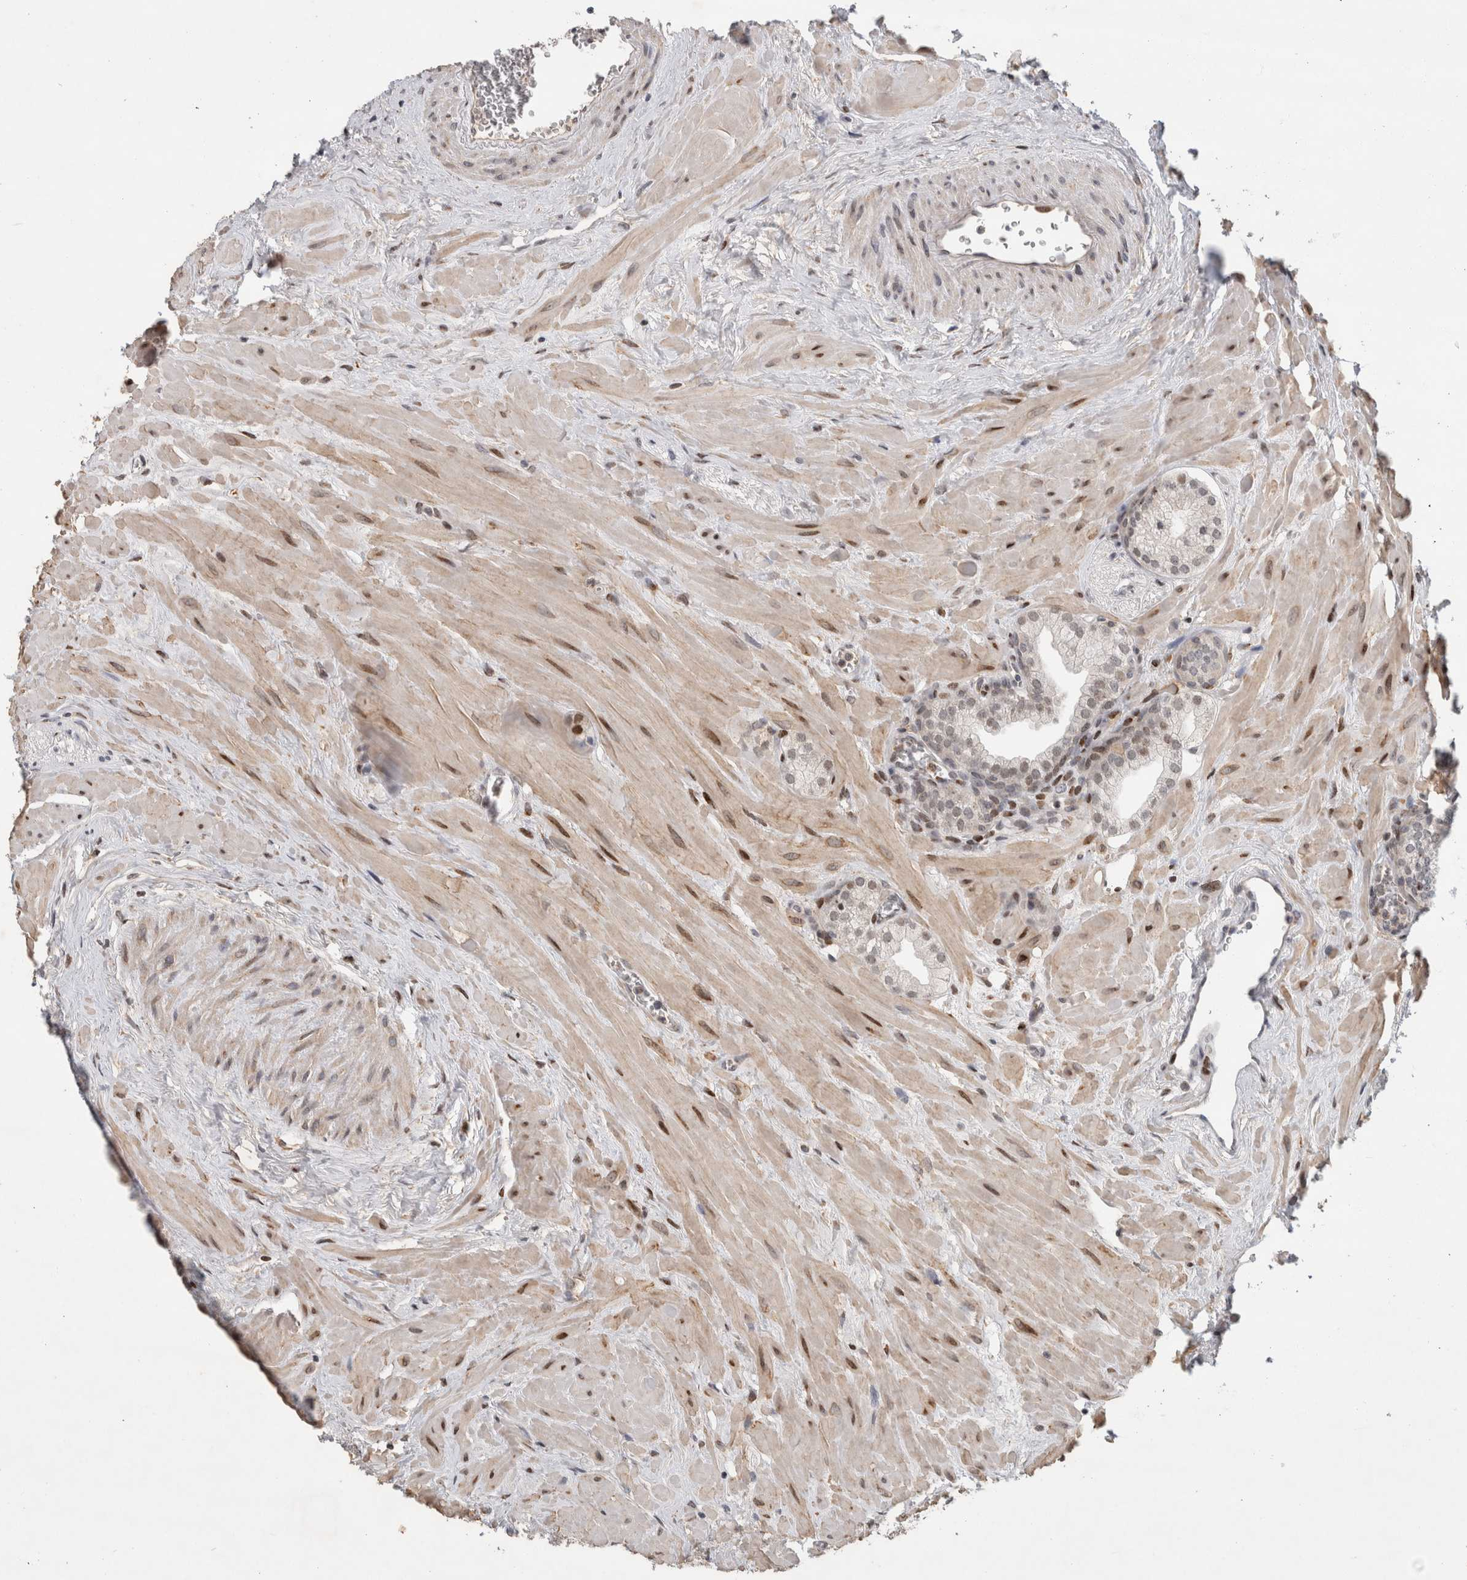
{"staining": {"intensity": "moderate", "quantity": "25%-75%", "location": "nuclear"}, "tissue": "prostate", "cell_type": "Glandular cells", "image_type": "normal", "snomed": [{"axis": "morphology", "description": "Normal tissue, NOS"}, {"axis": "morphology", "description": "Urothelial carcinoma, Low grade"}, {"axis": "topography", "description": "Urinary bladder"}, {"axis": "topography", "description": "Prostate"}], "caption": "Moderate nuclear staining is seen in about 25%-75% of glandular cells in unremarkable prostate.", "gene": "C8orf58", "patient": {"sex": "male", "age": 60}}